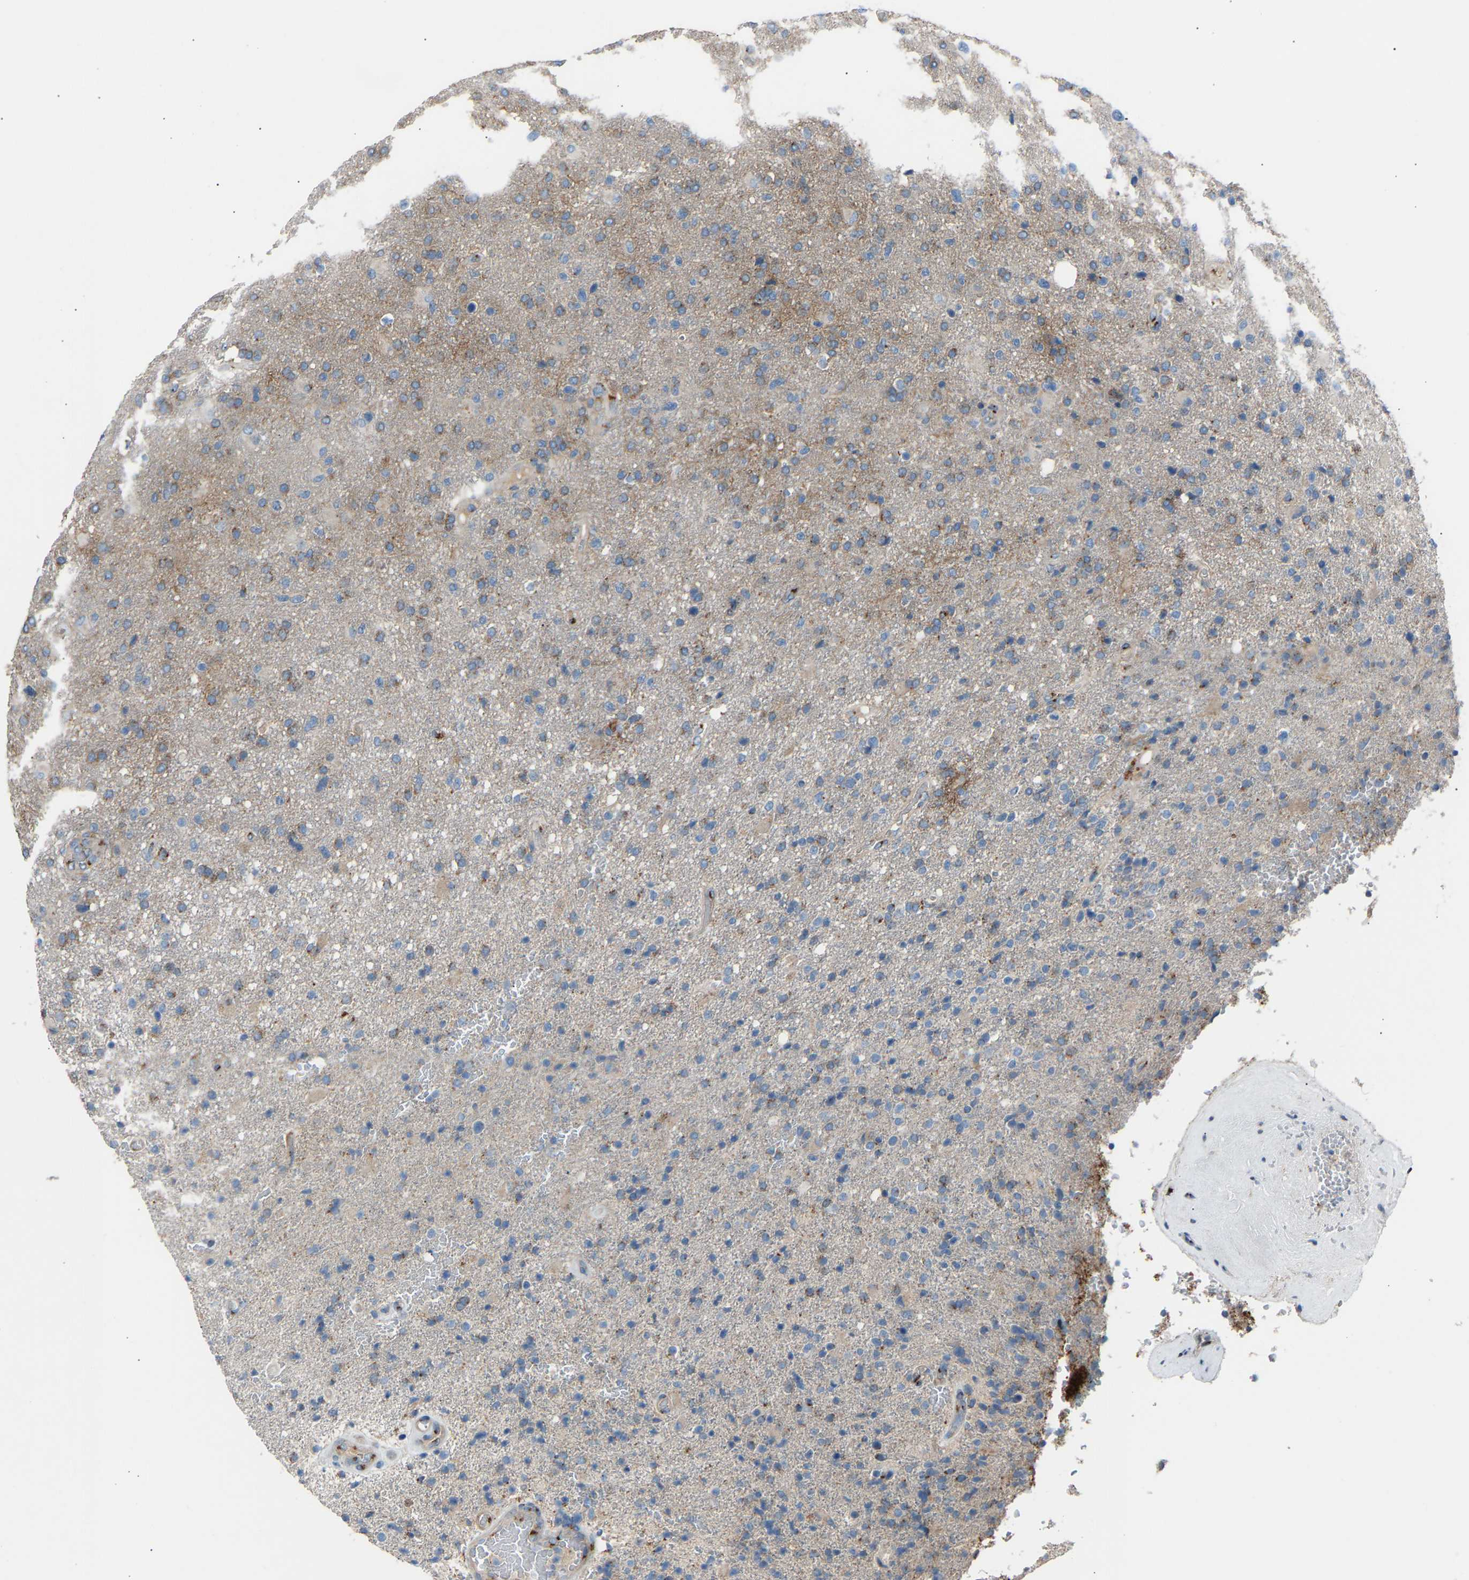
{"staining": {"intensity": "weak", "quantity": "25%-75%", "location": "cytoplasmic/membranous"}, "tissue": "glioma", "cell_type": "Tumor cells", "image_type": "cancer", "snomed": [{"axis": "morphology", "description": "Glioma, malignant, High grade"}, {"axis": "topography", "description": "Brain"}], "caption": "High-grade glioma (malignant) stained for a protein shows weak cytoplasmic/membranous positivity in tumor cells.", "gene": "CYREN", "patient": {"sex": "male", "age": 72}}